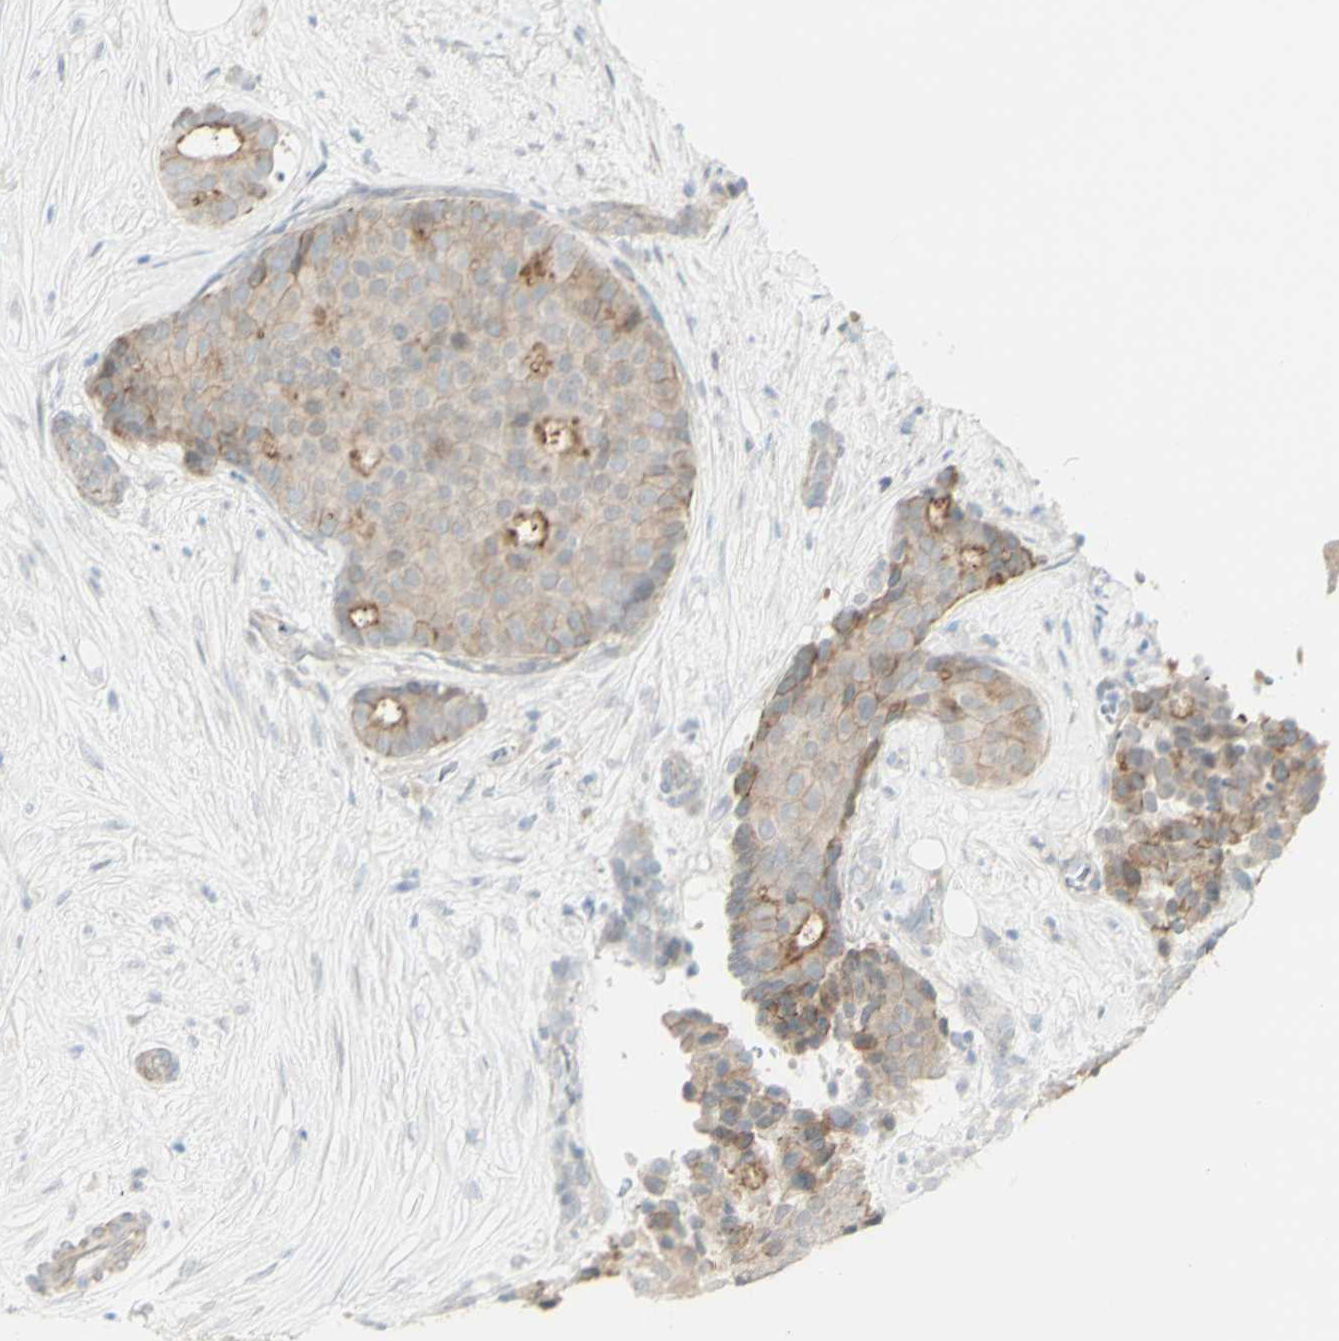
{"staining": {"intensity": "weak", "quantity": ">75%", "location": "cytoplasmic/membranous"}, "tissue": "breast cancer", "cell_type": "Tumor cells", "image_type": "cancer", "snomed": [{"axis": "morphology", "description": "Duct carcinoma"}, {"axis": "topography", "description": "Breast"}], "caption": "IHC histopathology image of human breast infiltrating ductal carcinoma stained for a protein (brown), which reveals low levels of weak cytoplasmic/membranous staining in approximately >75% of tumor cells.", "gene": "NDST4", "patient": {"sex": "female", "age": 75}}